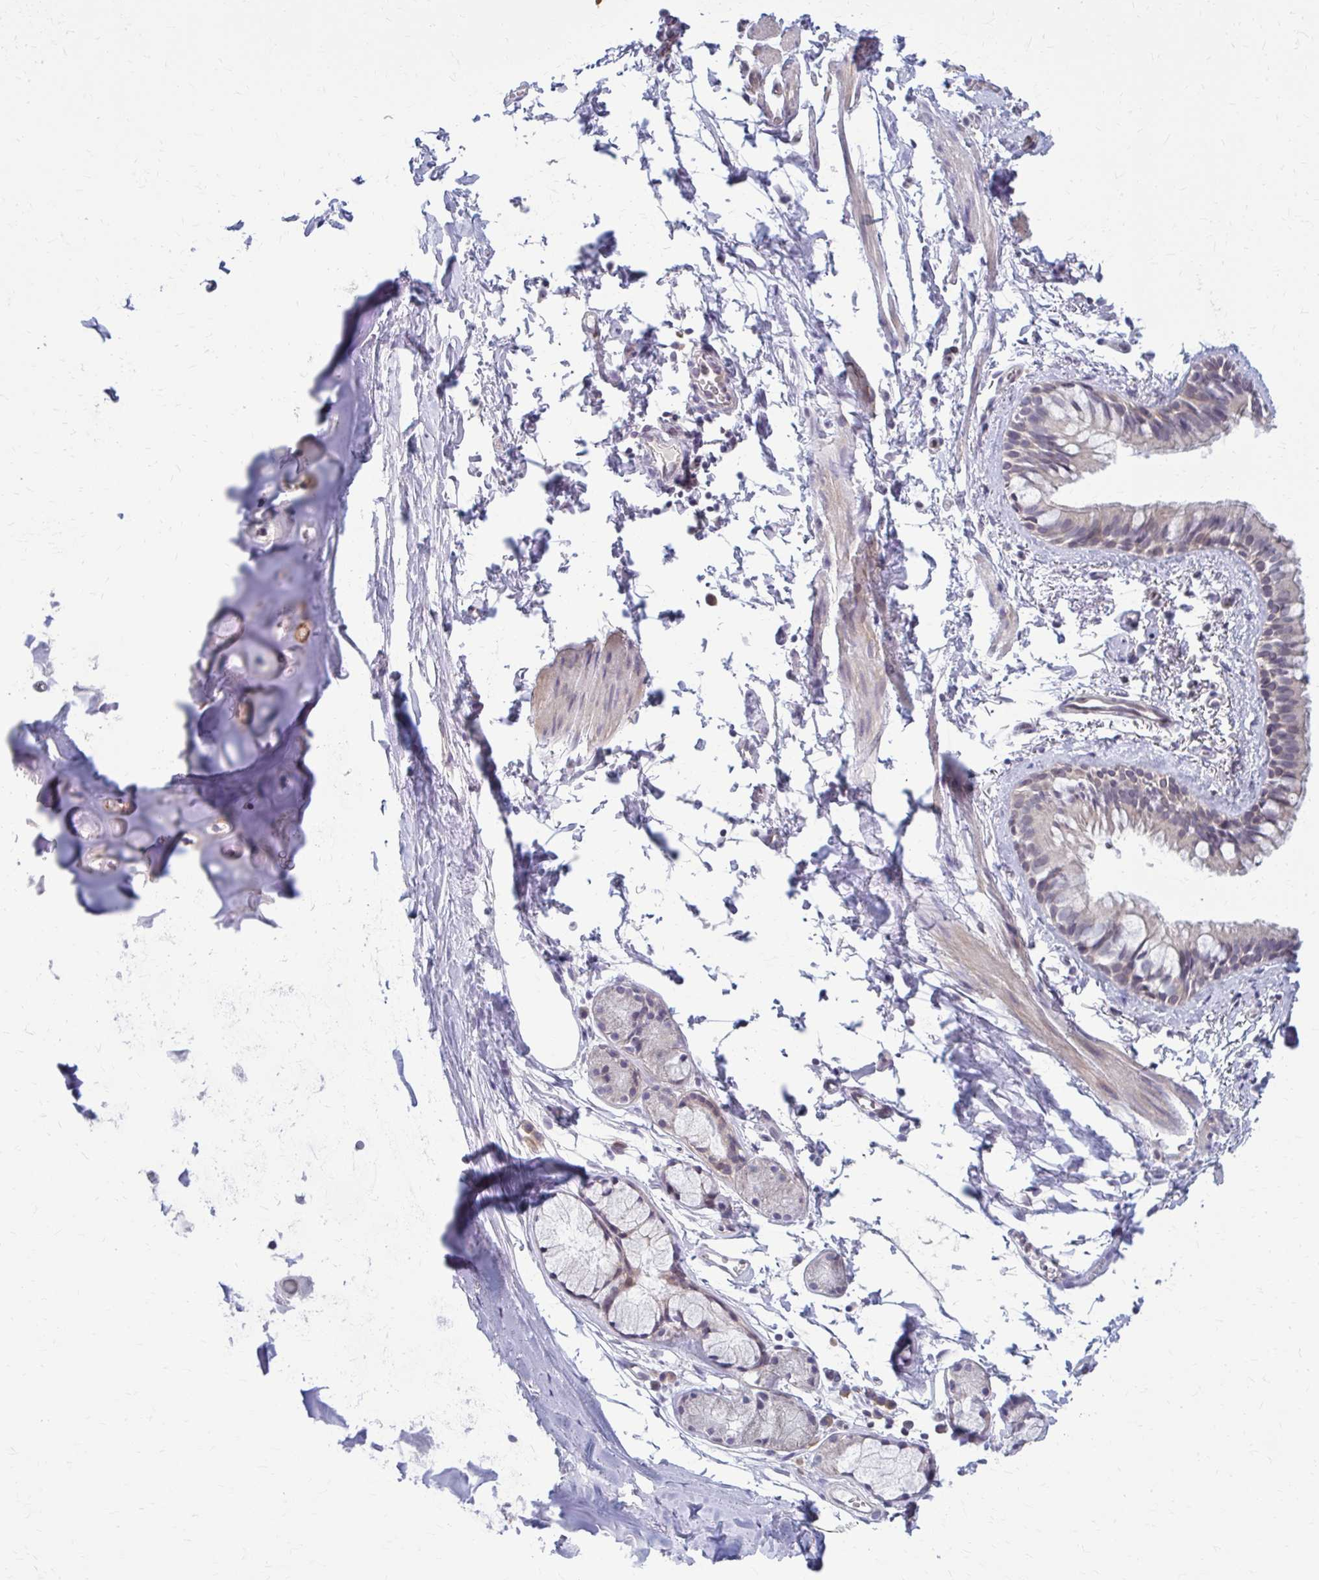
{"staining": {"intensity": "weak", "quantity": "<25%", "location": "cytoplasmic/membranous"}, "tissue": "bronchus", "cell_type": "Respiratory epithelial cells", "image_type": "normal", "snomed": [{"axis": "morphology", "description": "Normal tissue, NOS"}, {"axis": "topography", "description": "Bronchus"}], "caption": "Human bronchus stained for a protein using immunohistochemistry demonstrates no expression in respiratory epithelial cells.", "gene": "MCRIP2", "patient": {"sex": "female", "age": 59}}